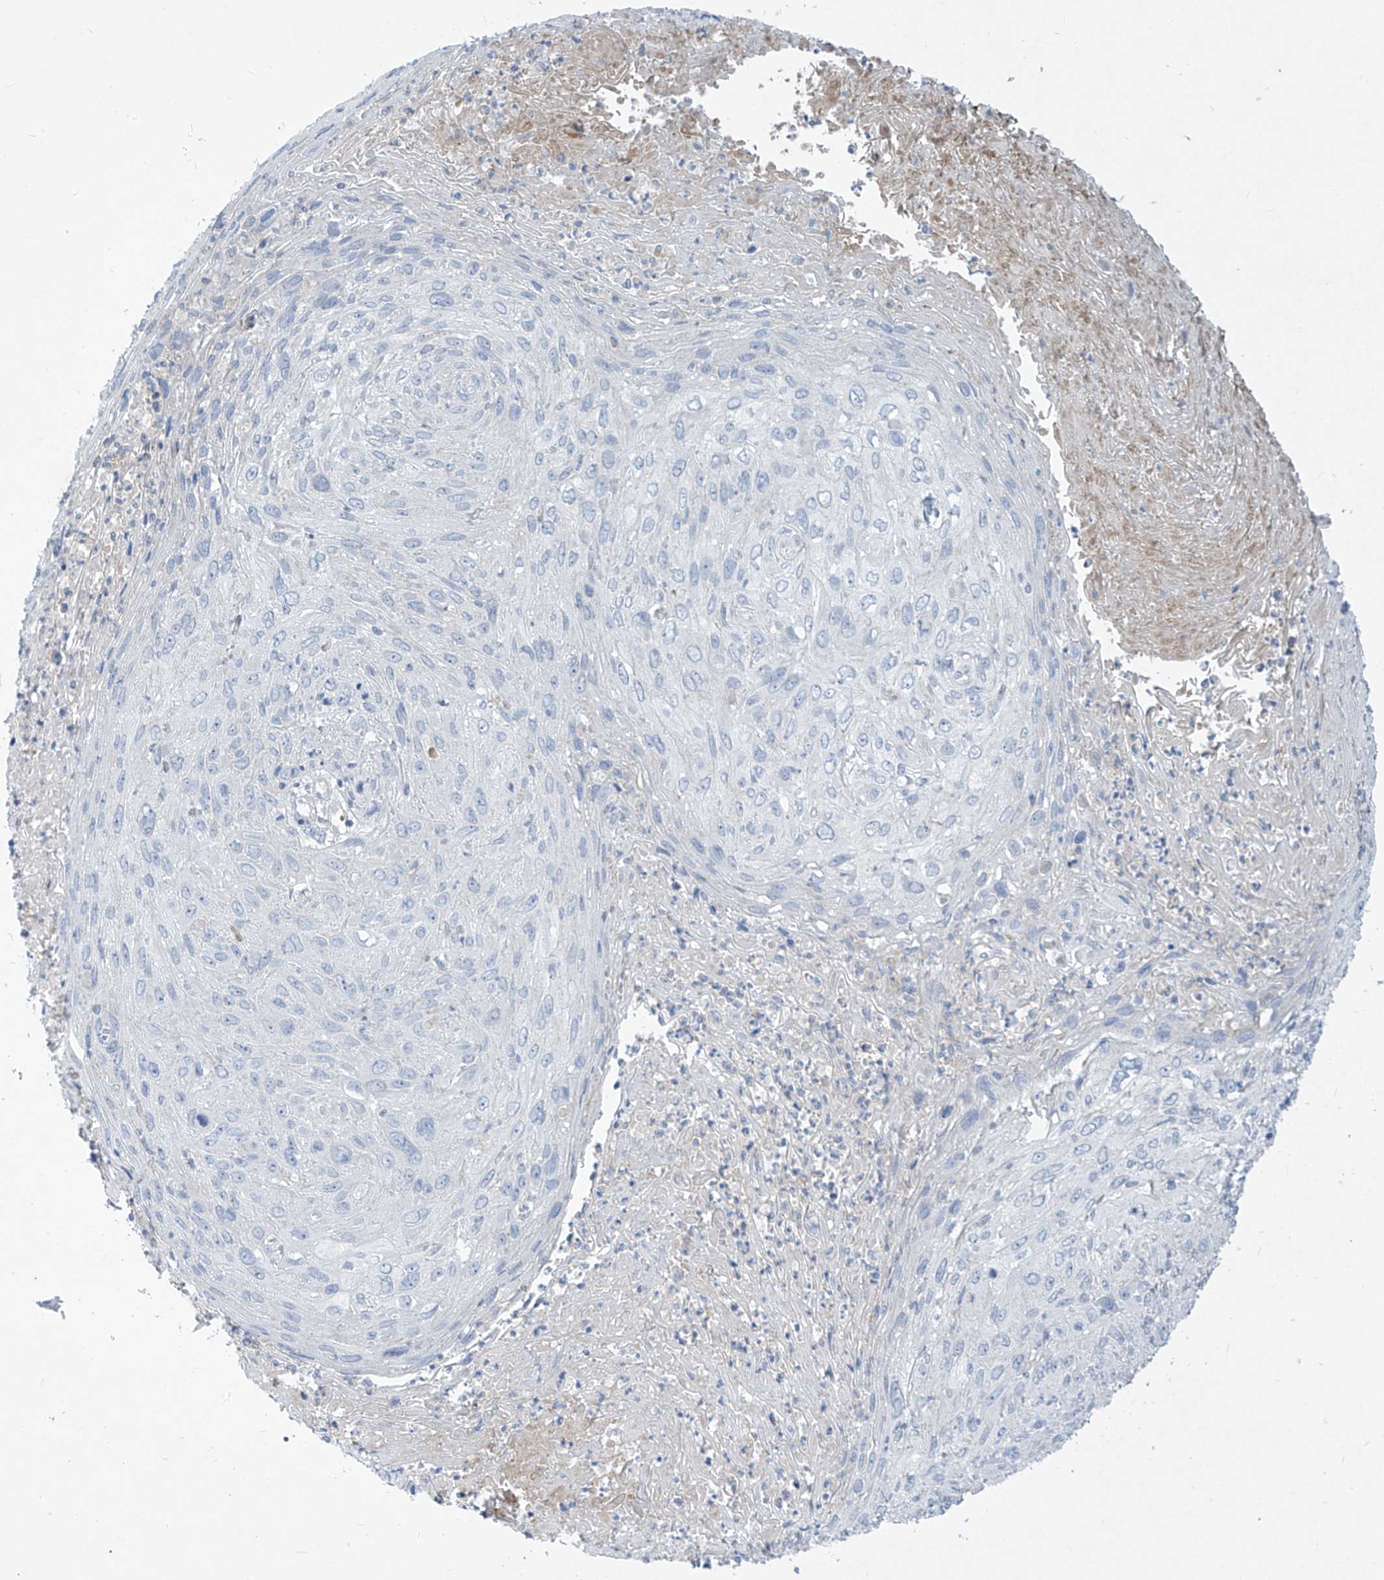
{"staining": {"intensity": "negative", "quantity": "none", "location": "none"}, "tissue": "cervical cancer", "cell_type": "Tumor cells", "image_type": "cancer", "snomed": [{"axis": "morphology", "description": "Squamous cell carcinoma, NOS"}, {"axis": "topography", "description": "Cervix"}], "caption": "High magnification brightfield microscopy of cervical cancer stained with DAB (brown) and counterstained with hematoxylin (blue): tumor cells show no significant staining. The staining was performed using DAB to visualize the protein expression in brown, while the nuclei were stained in blue with hematoxylin (Magnification: 20x).", "gene": "DGKQ", "patient": {"sex": "female", "age": 51}}